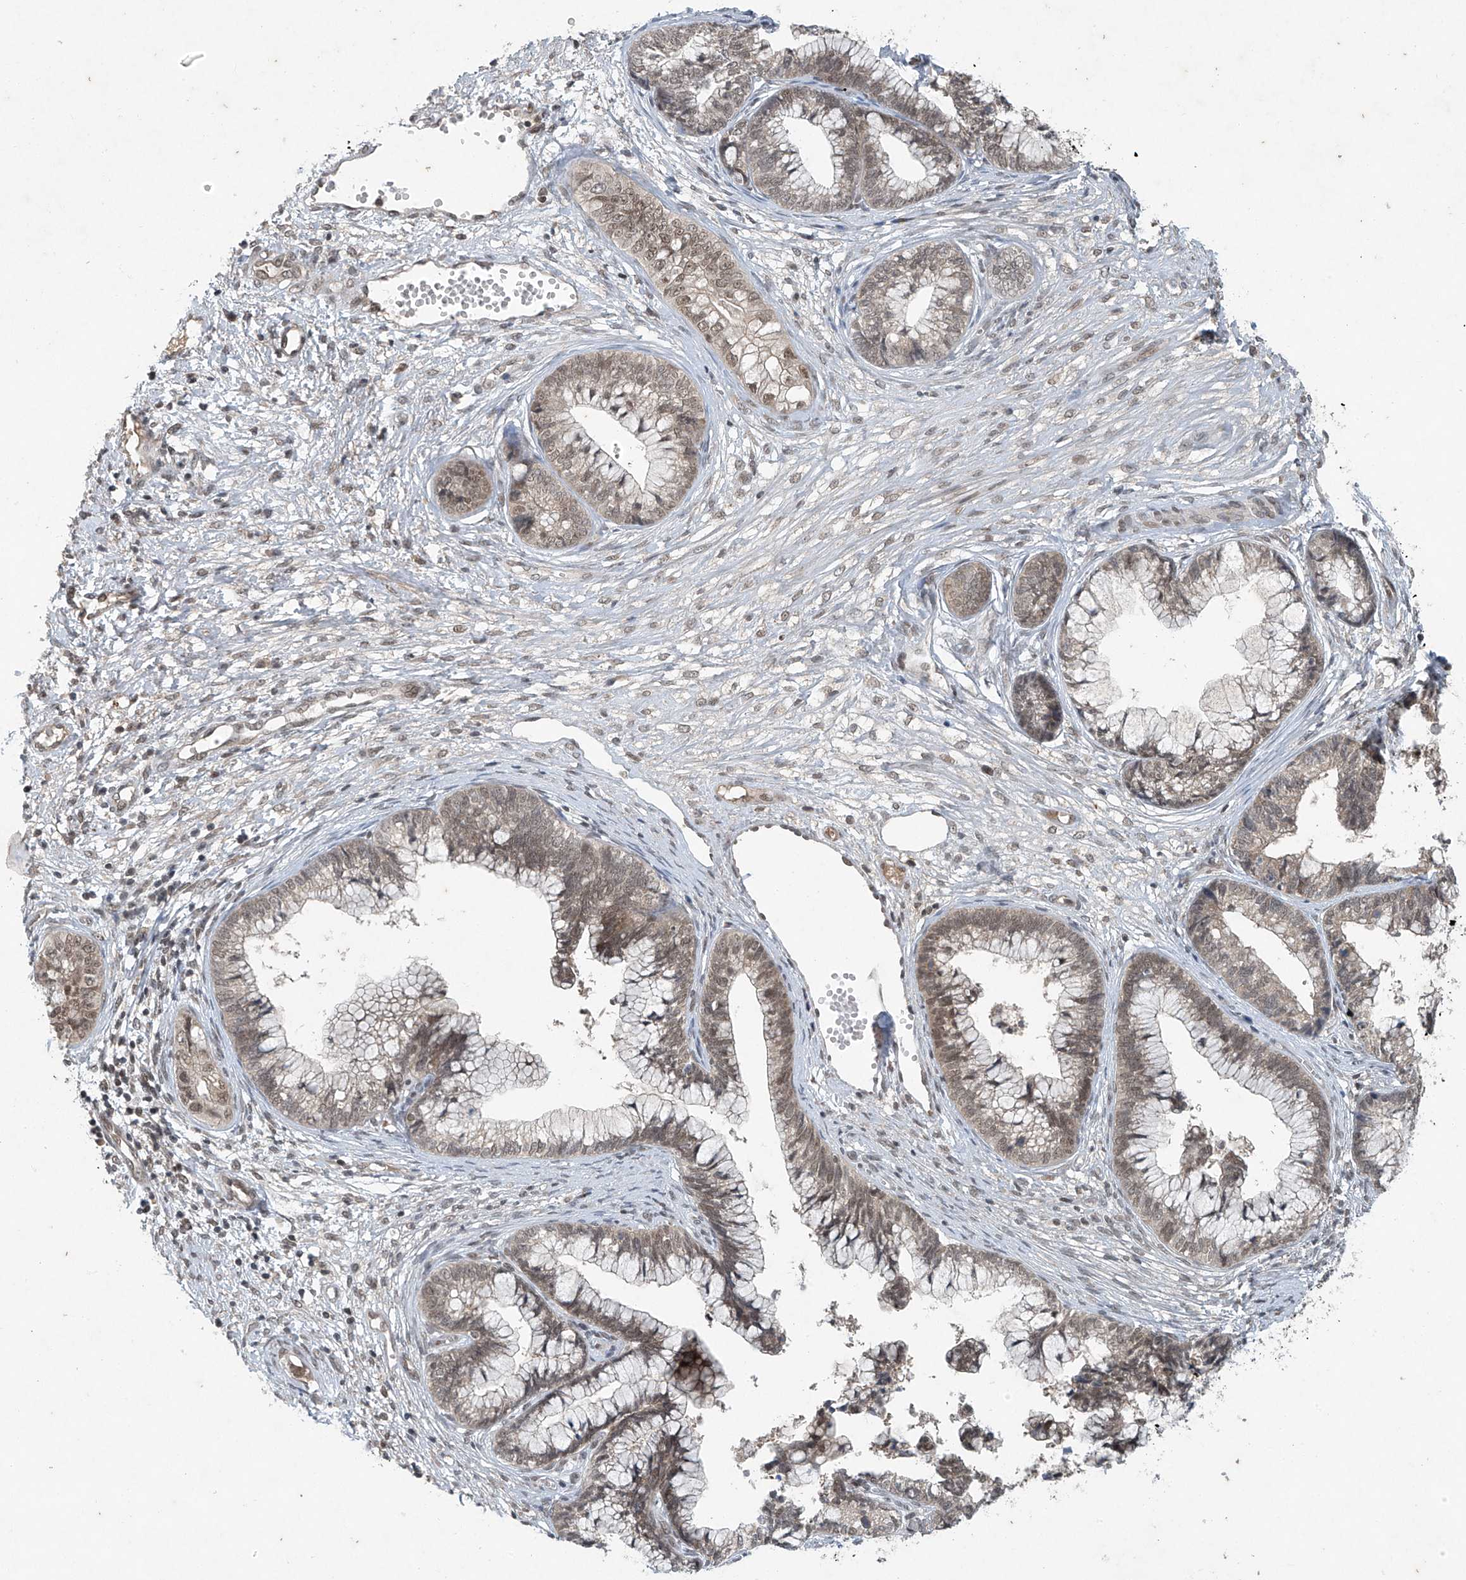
{"staining": {"intensity": "moderate", "quantity": "25%-75%", "location": "nuclear"}, "tissue": "cervical cancer", "cell_type": "Tumor cells", "image_type": "cancer", "snomed": [{"axis": "morphology", "description": "Adenocarcinoma, NOS"}, {"axis": "topography", "description": "Cervix"}], "caption": "Immunohistochemistry (DAB) staining of human cervical cancer exhibits moderate nuclear protein expression in approximately 25%-75% of tumor cells.", "gene": "TAF8", "patient": {"sex": "female", "age": 44}}